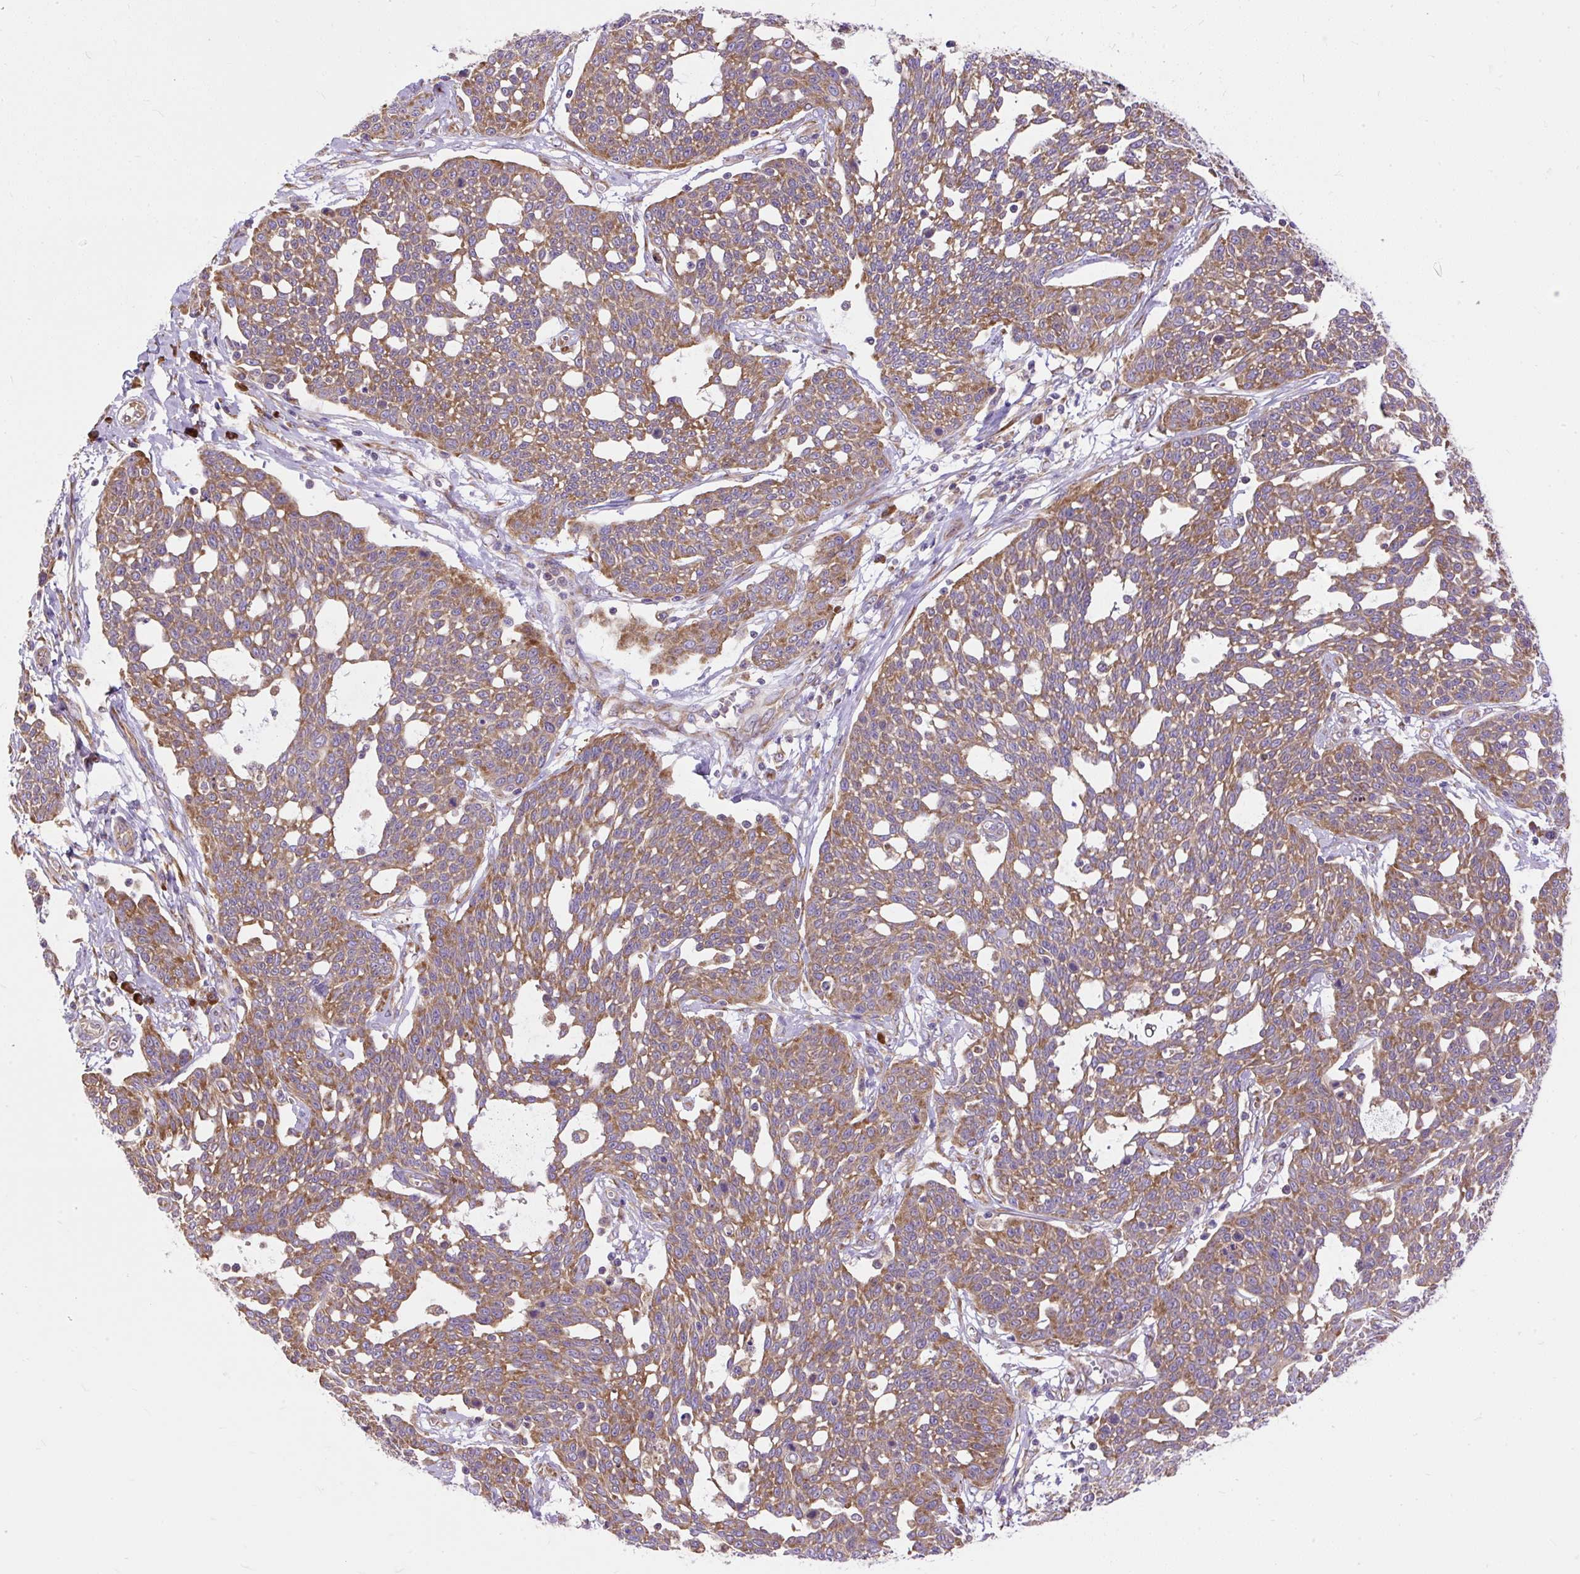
{"staining": {"intensity": "moderate", "quantity": ">75%", "location": "cytoplasmic/membranous"}, "tissue": "cervical cancer", "cell_type": "Tumor cells", "image_type": "cancer", "snomed": [{"axis": "morphology", "description": "Squamous cell carcinoma, NOS"}, {"axis": "topography", "description": "Cervix"}], "caption": "Cervical cancer stained with DAB immunohistochemistry (IHC) displays medium levels of moderate cytoplasmic/membranous positivity in approximately >75% of tumor cells. (DAB IHC with brightfield microscopy, high magnification).", "gene": "RPS5", "patient": {"sex": "female", "age": 34}}